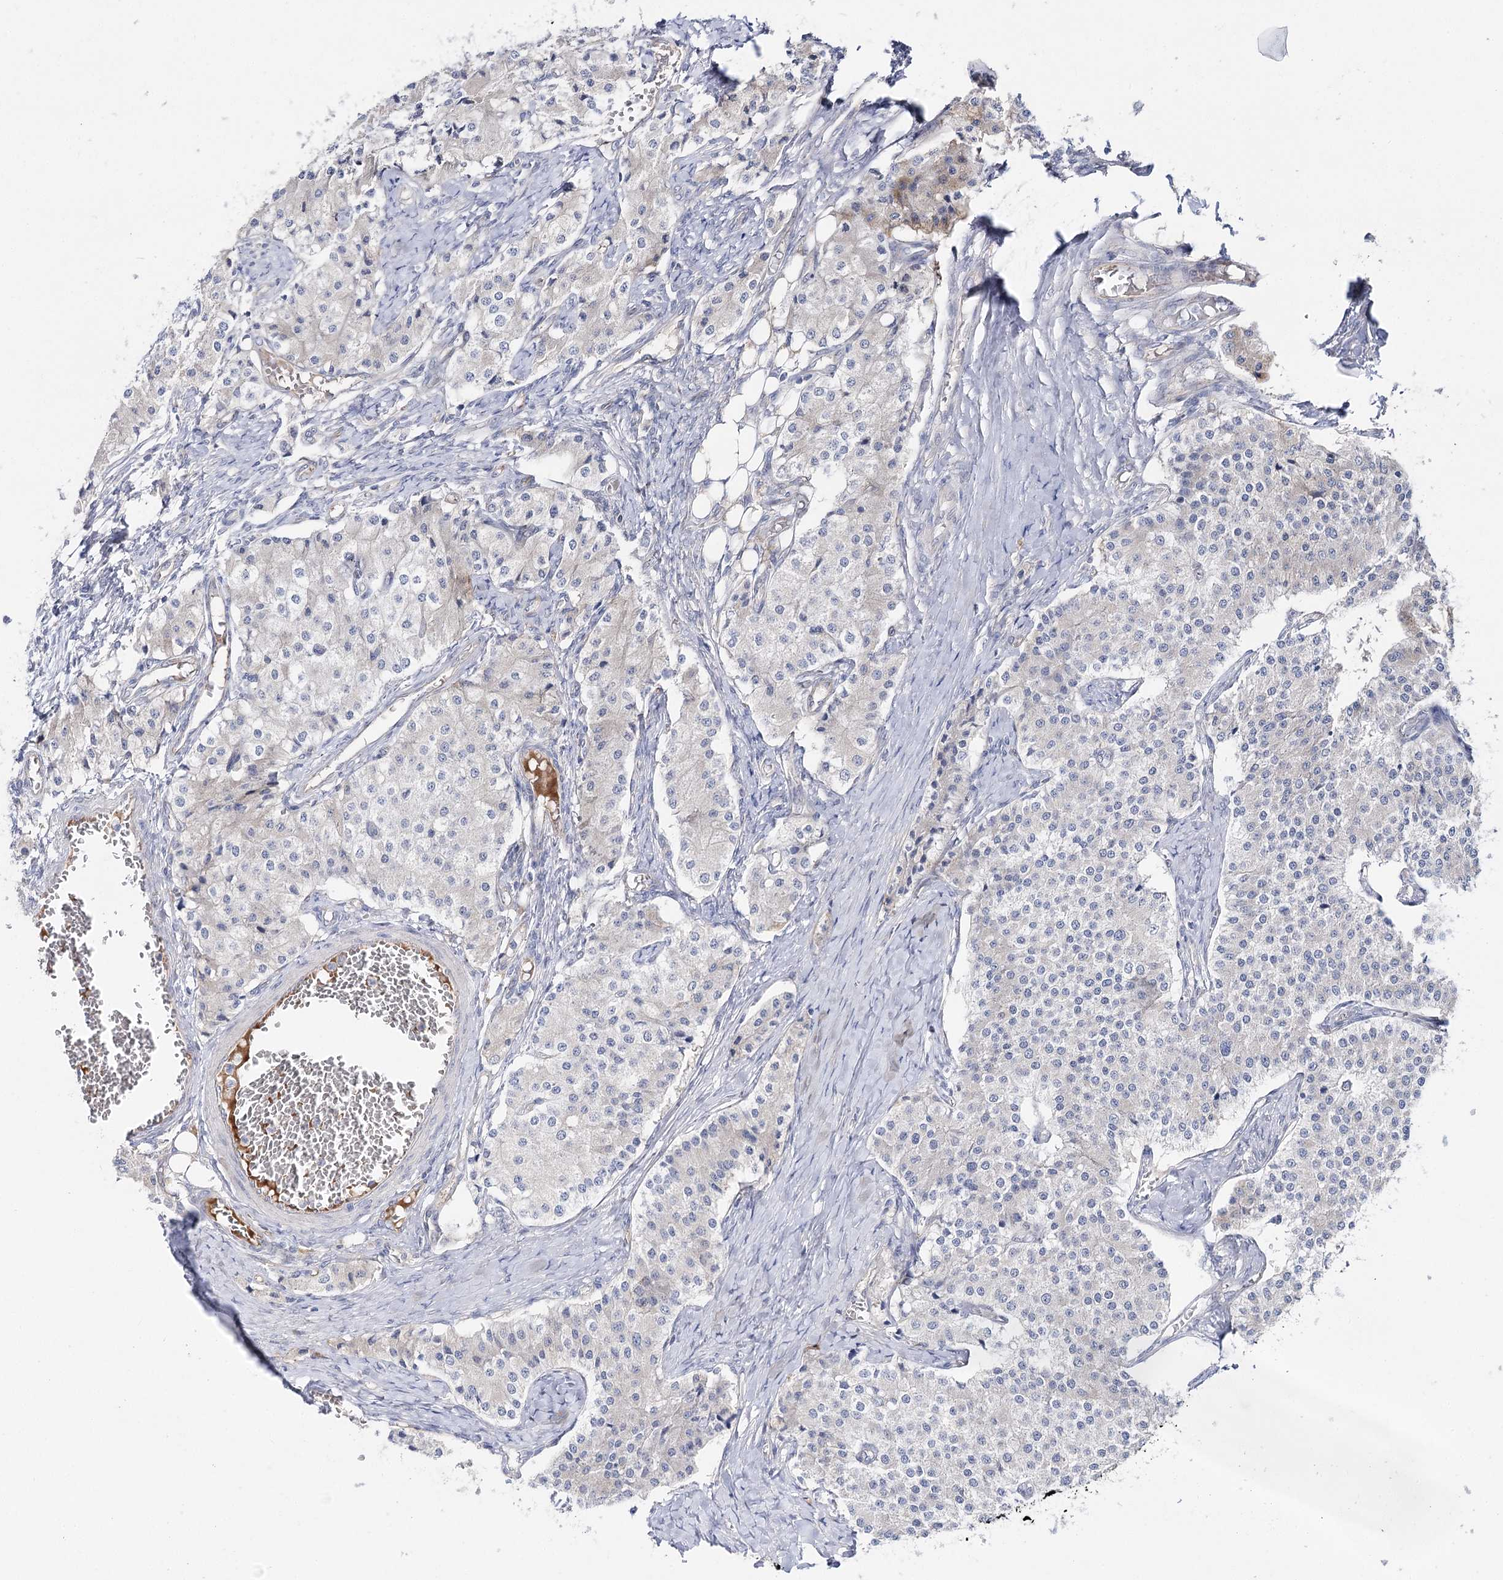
{"staining": {"intensity": "negative", "quantity": "none", "location": "none"}, "tissue": "carcinoid", "cell_type": "Tumor cells", "image_type": "cancer", "snomed": [{"axis": "morphology", "description": "Carcinoid, malignant, NOS"}, {"axis": "topography", "description": "Colon"}], "caption": "Immunohistochemistry (IHC) micrograph of carcinoid stained for a protein (brown), which demonstrates no staining in tumor cells.", "gene": "LRRC14B", "patient": {"sex": "female", "age": 52}}